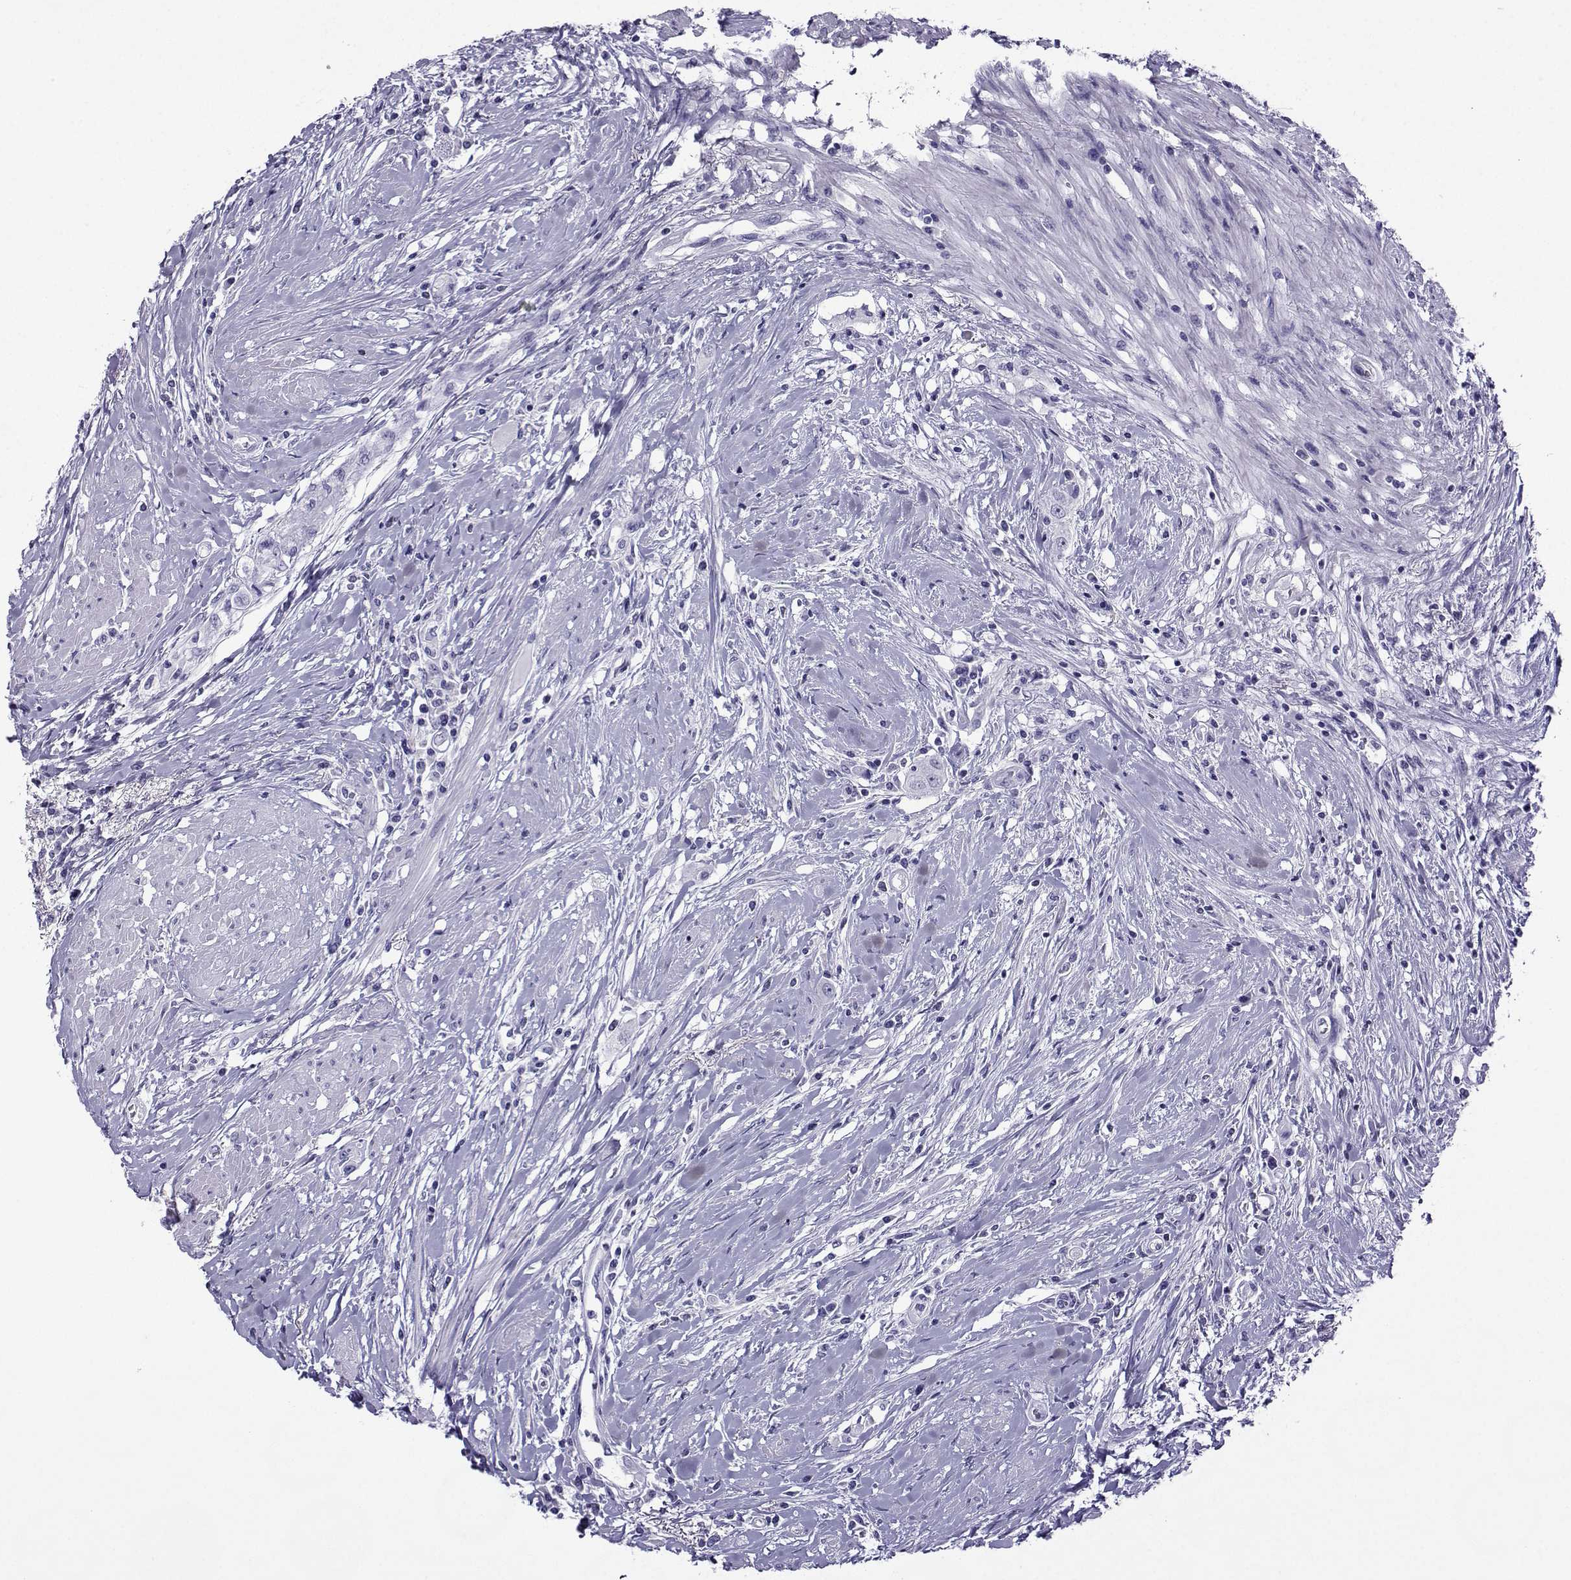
{"staining": {"intensity": "negative", "quantity": "none", "location": "none"}, "tissue": "colorectal cancer", "cell_type": "Tumor cells", "image_type": "cancer", "snomed": [{"axis": "morphology", "description": "Adenocarcinoma, NOS"}, {"axis": "topography", "description": "Rectum"}], "caption": "Protein analysis of colorectal cancer reveals no significant staining in tumor cells. The staining was performed using DAB (3,3'-diaminobenzidine) to visualize the protein expression in brown, while the nuclei were stained in blue with hematoxylin (Magnification: 20x).", "gene": "CRYBB1", "patient": {"sex": "male", "age": 59}}